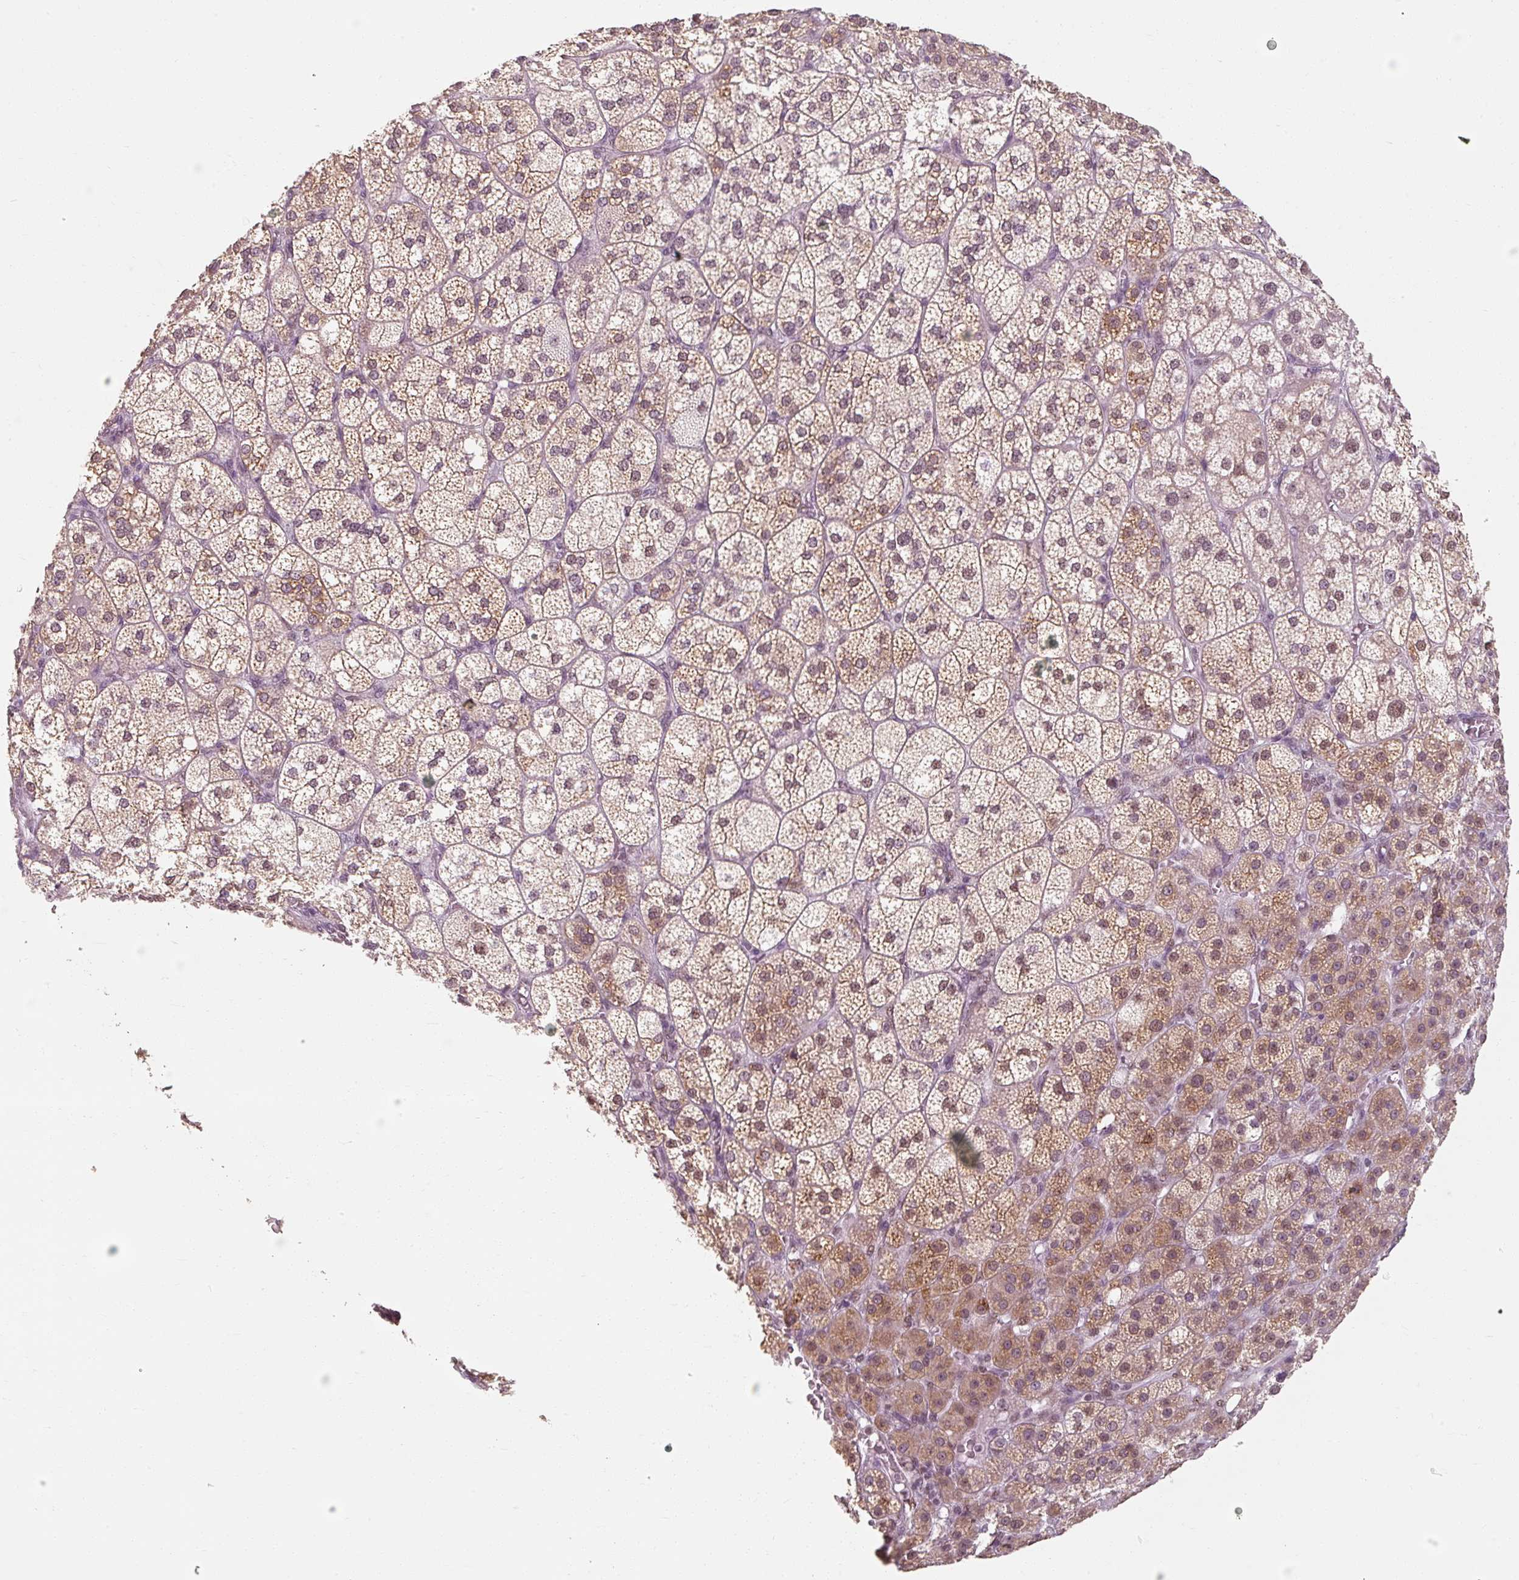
{"staining": {"intensity": "moderate", "quantity": "25%-75%", "location": "cytoplasmic/membranous,nuclear"}, "tissue": "adrenal gland", "cell_type": "Glandular cells", "image_type": "normal", "snomed": [{"axis": "morphology", "description": "Normal tissue, NOS"}, {"axis": "topography", "description": "Adrenal gland"}], "caption": "Adrenal gland stained with DAB (3,3'-diaminobenzidine) immunohistochemistry (IHC) demonstrates medium levels of moderate cytoplasmic/membranous,nuclear positivity in approximately 25%-75% of glandular cells. The staining is performed using DAB (3,3'-diaminobenzidine) brown chromogen to label protein expression. The nuclei are counter-stained blue using hematoxylin.", "gene": "ENSG00000291316", "patient": {"sex": "female", "age": 60}}